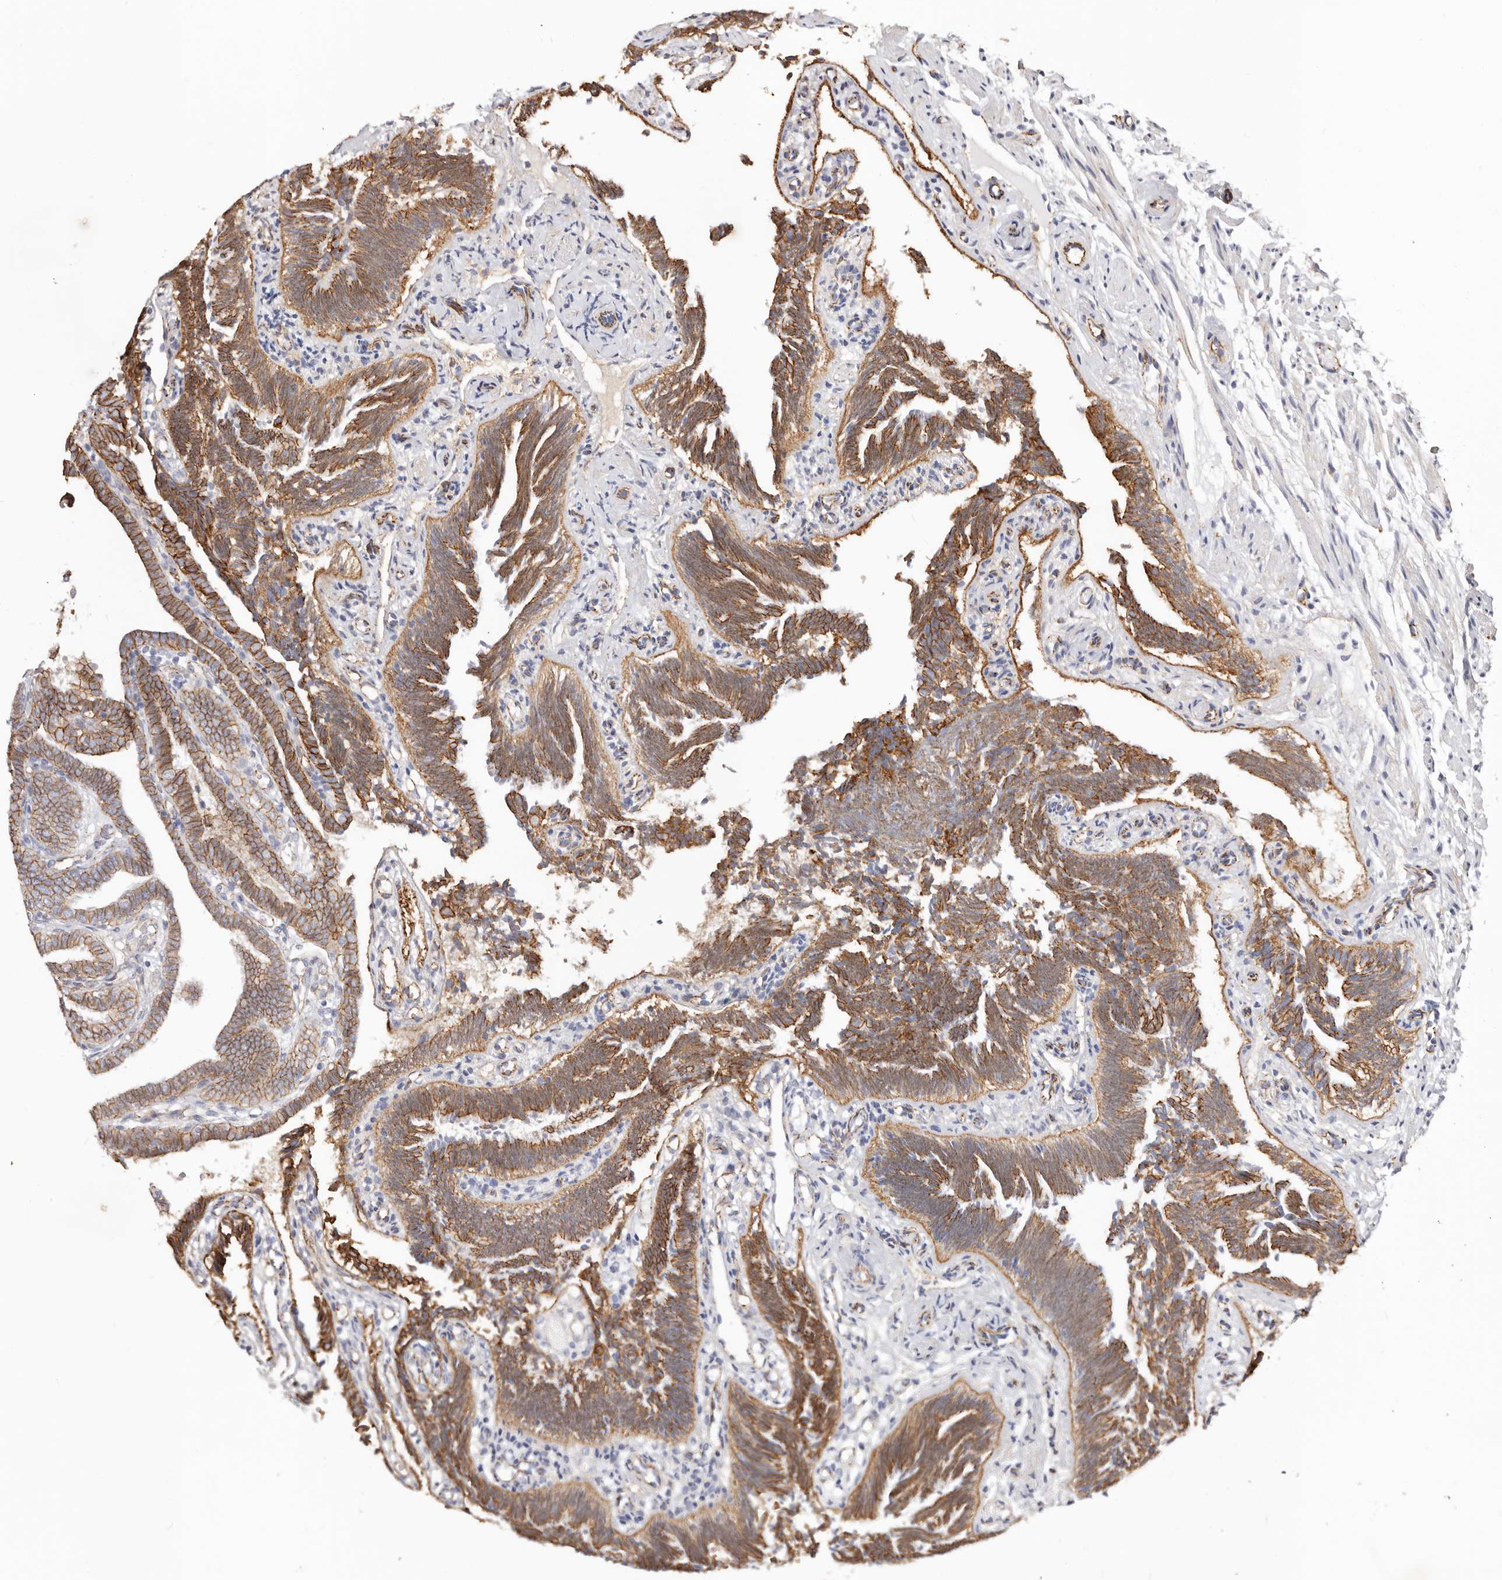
{"staining": {"intensity": "strong", "quantity": ">75%", "location": "cytoplasmic/membranous"}, "tissue": "fallopian tube", "cell_type": "Glandular cells", "image_type": "normal", "snomed": [{"axis": "morphology", "description": "Normal tissue, NOS"}, {"axis": "topography", "description": "Fallopian tube"}], "caption": "High-power microscopy captured an IHC photomicrograph of benign fallopian tube, revealing strong cytoplasmic/membranous positivity in about >75% of glandular cells. (Stains: DAB (3,3'-diaminobenzidine) in brown, nuclei in blue, Microscopy: brightfield microscopy at high magnification).", "gene": "CTNNB1", "patient": {"sex": "female", "age": 39}}